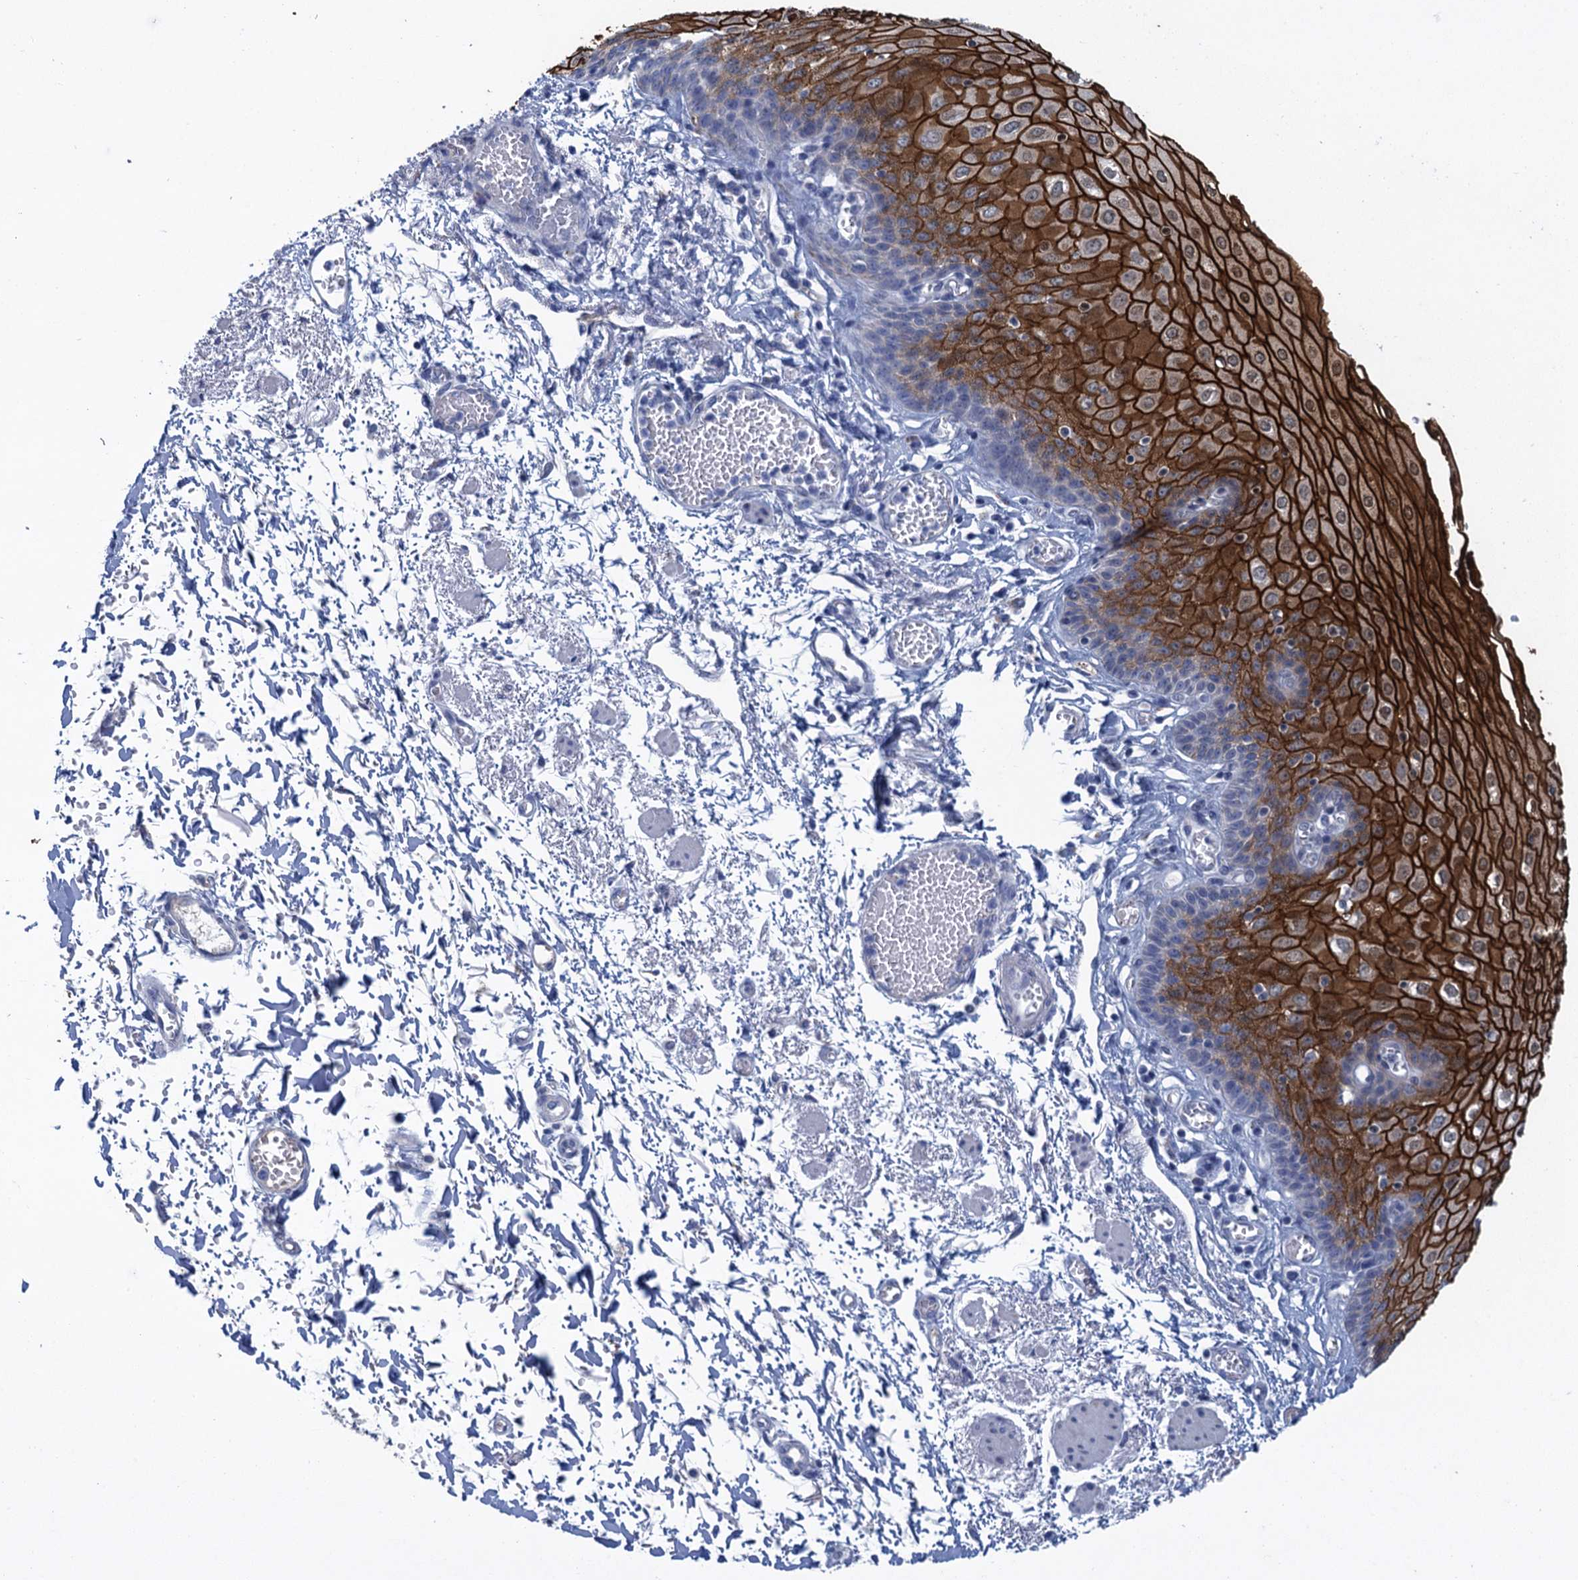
{"staining": {"intensity": "strong", "quantity": "25%-75%", "location": "cytoplasmic/membranous"}, "tissue": "esophagus", "cell_type": "Squamous epithelial cells", "image_type": "normal", "snomed": [{"axis": "morphology", "description": "Normal tissue, NOS"}, {"axis": "topography", "description": "Esophagus"}], "caption": "This photomicrograph shows benign esophagus stained with immunohistochemistry to label a protein in brown. The cytoplasmic/membranous of squamous epithelial cells show strong positivity for the protein. Nuclei are counter-stained blue.", "gene": "SCEL", "patient": {"sex": "male", "age": 81}}